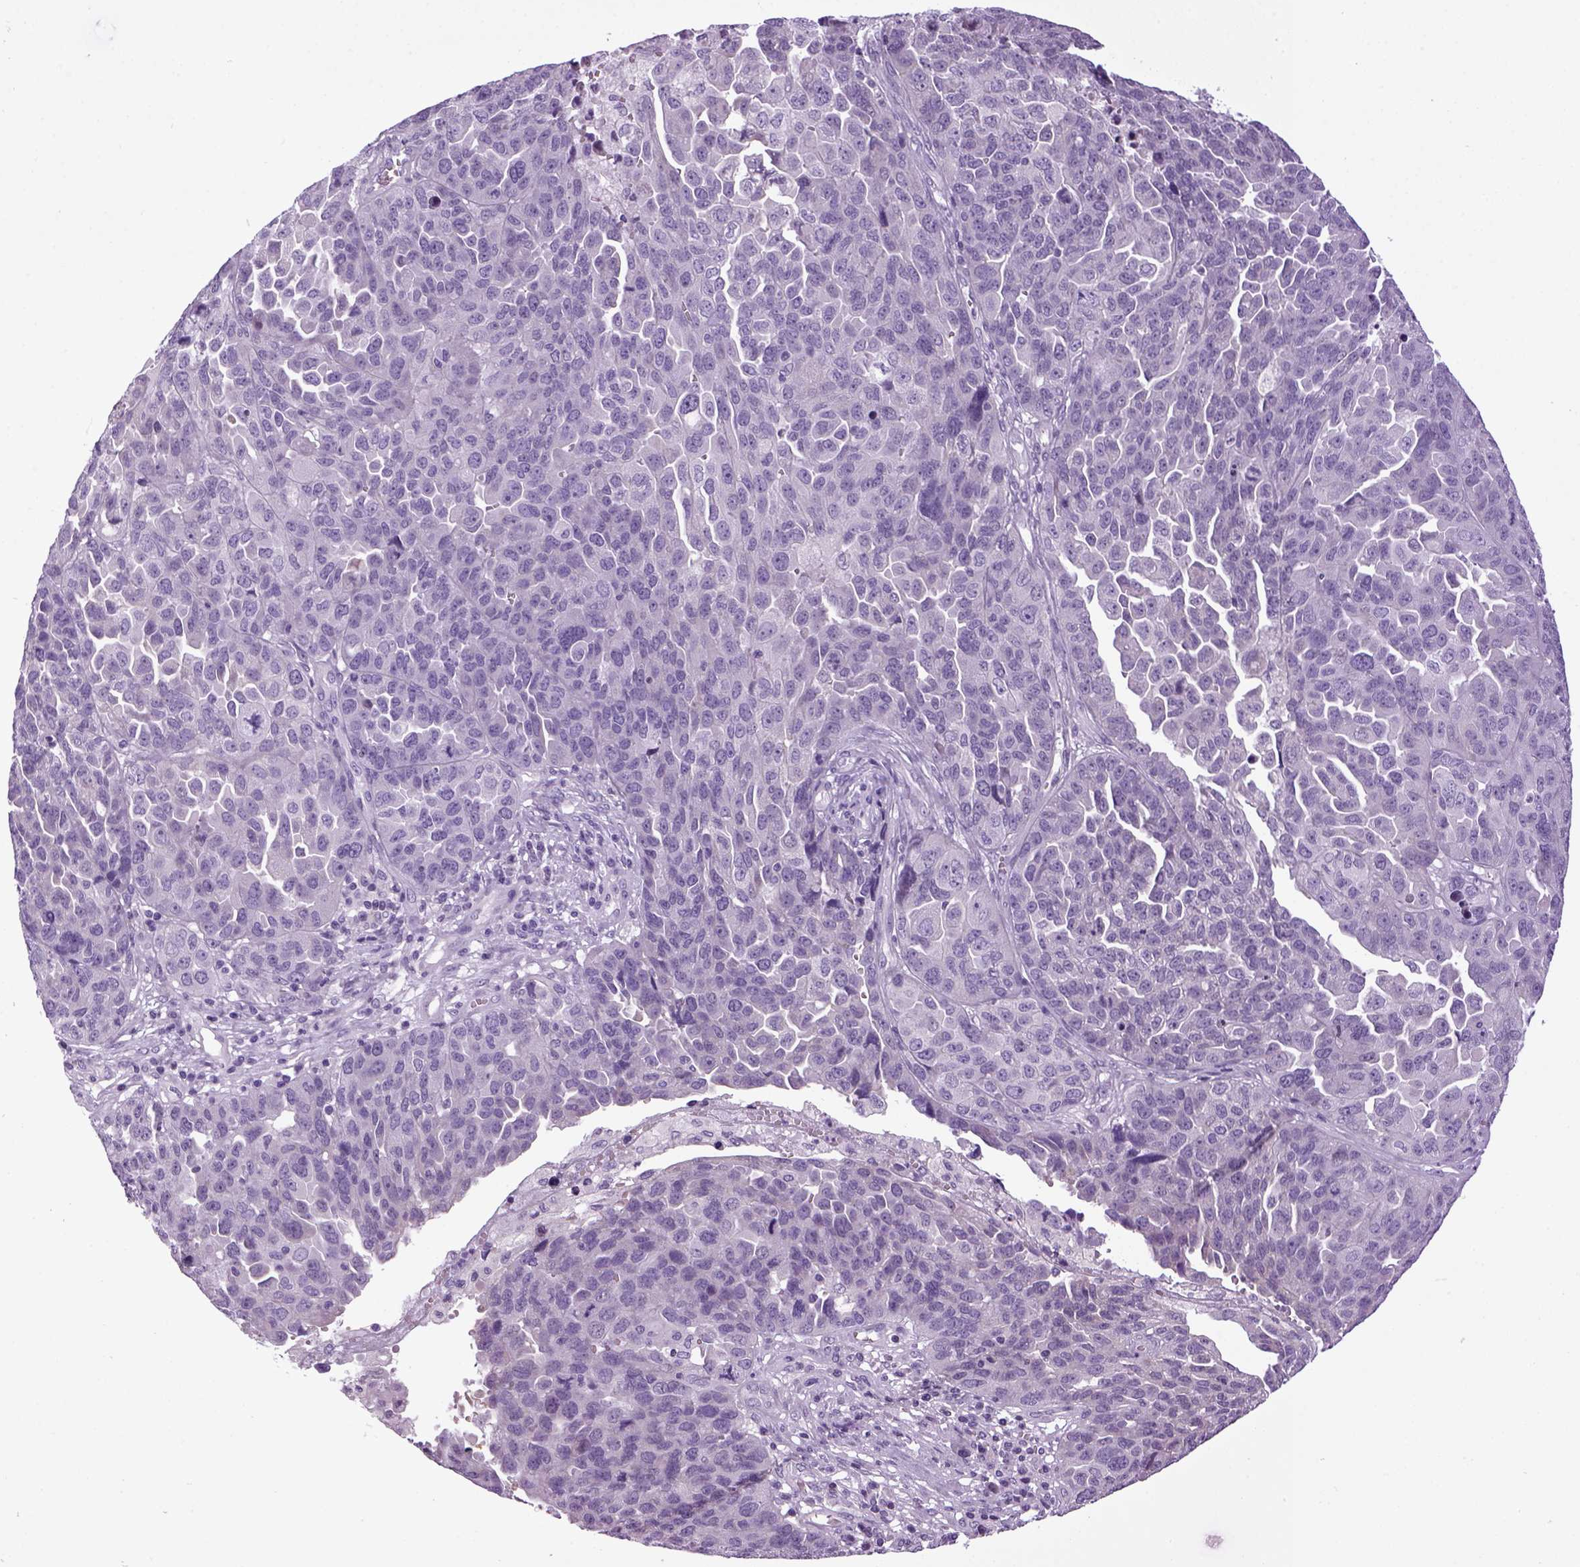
{"staining": {"intensity": "negative", "quantity": "none", "location": "none"}, "tissue": "ovarian cancer", "cell_type": "Tumor cells", "image_type": "cancer", "snomed": [{"axis": "morphology", "description": "Cystadenocarcinoma, serous, NOS"}, {"axis": "topography", "description": "Ovary"}], "caption": "An immunohistochemistry micrograph of ovarian cancer is shown. There is no staining in tumor cells of ovarian cancer.", "gene": "HMCN2", "patient": {"sex": "female", "age": 87}}